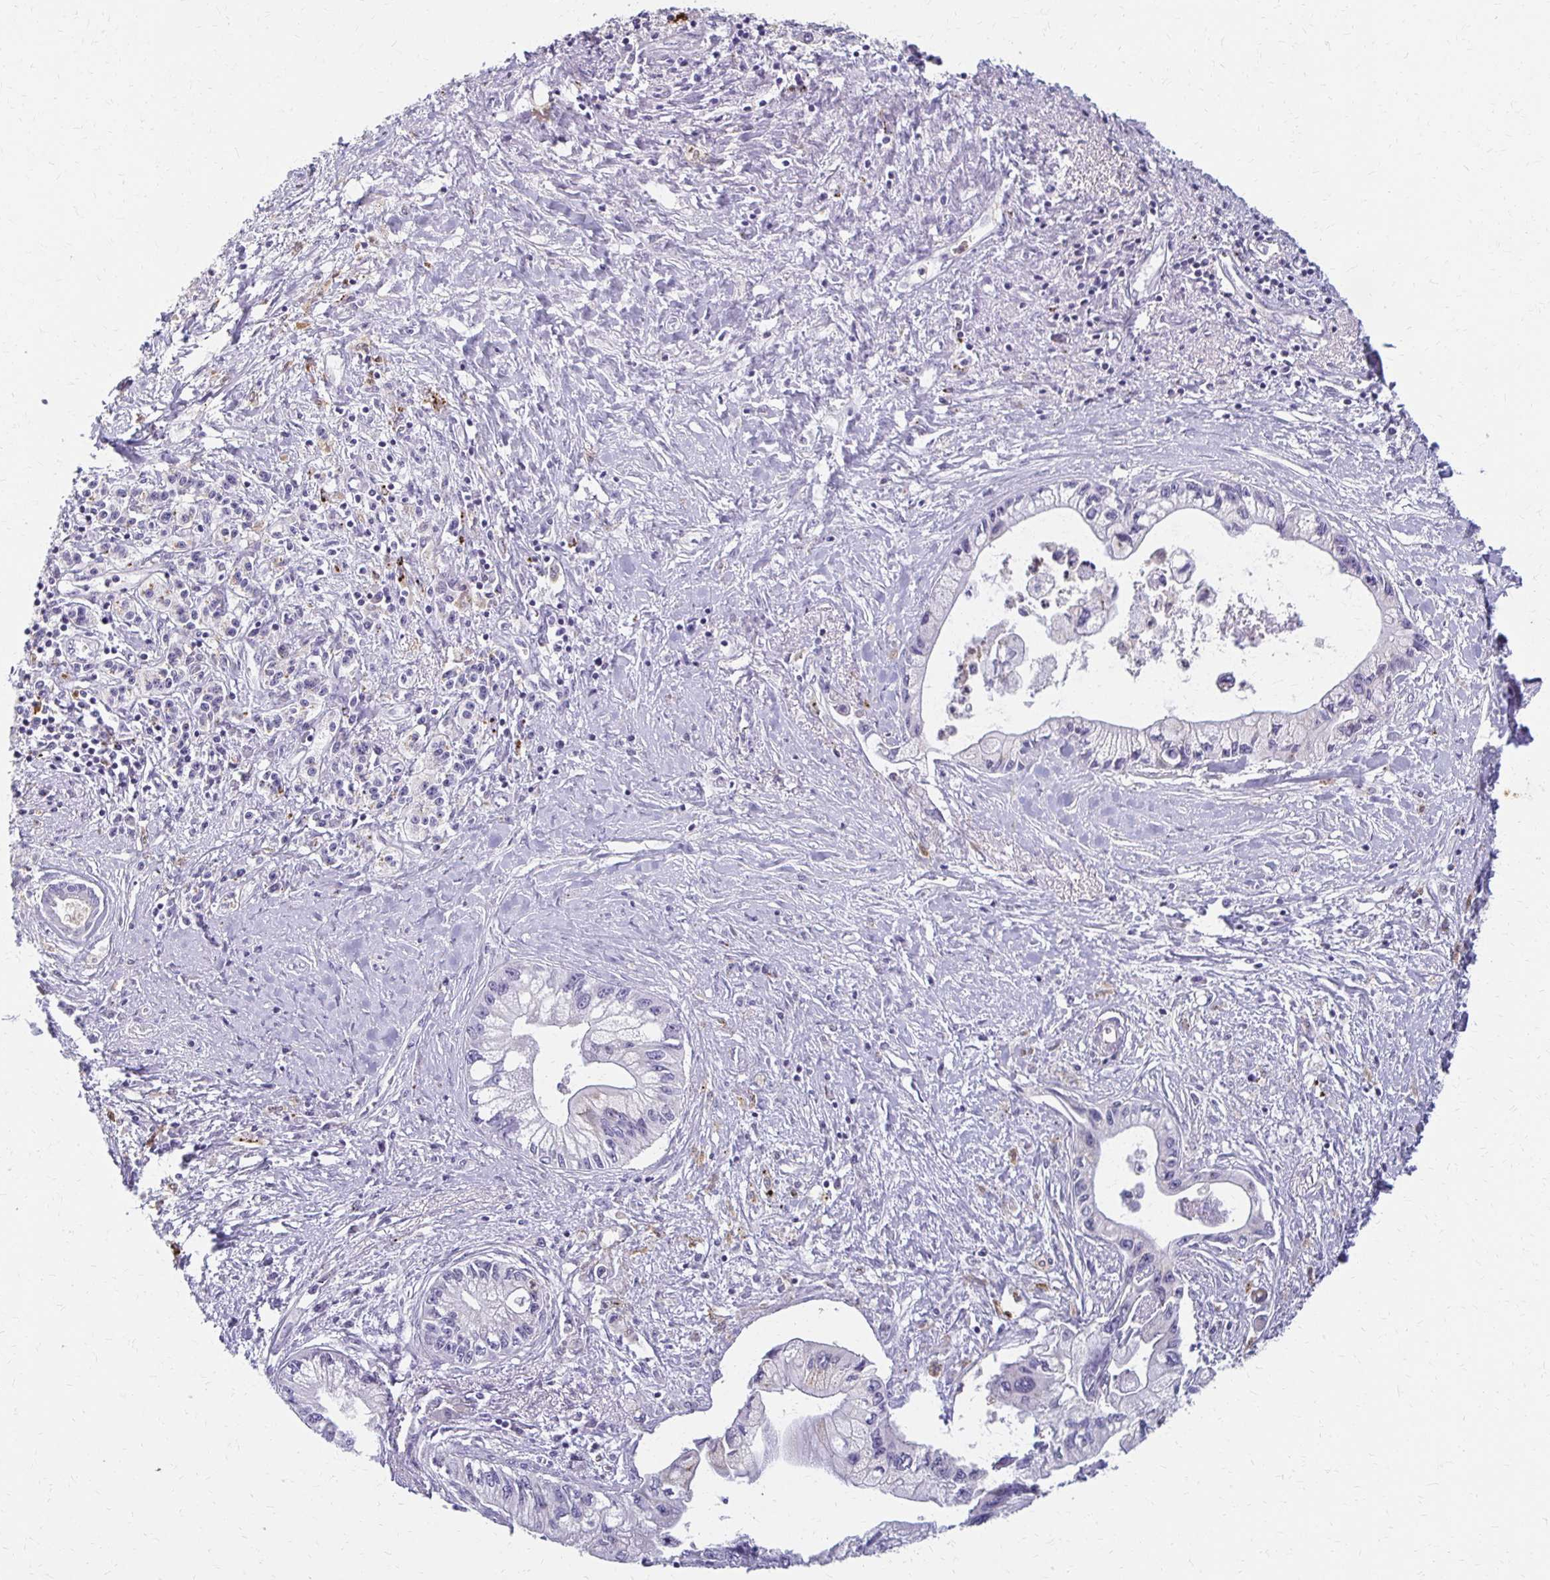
{"staining": {"intensity": "weak", "quantity": "<25%", "location": "cytoplasmic/membranous"}, "tissue": "pancreatic cancer", "cell_type": "Tumor cells", "image_type": "cancer", "snomed": [{"axis": "morphology", "description": "Adenocarcinoma, NOS"}, {"axis": "topography", "description": "Pancreas"}], "caption": "Tumor cells are negative for brown protein staining in pancreatic cancer.", "gene": "BBS12", "patient": {"sex": "male", "age": 61}}